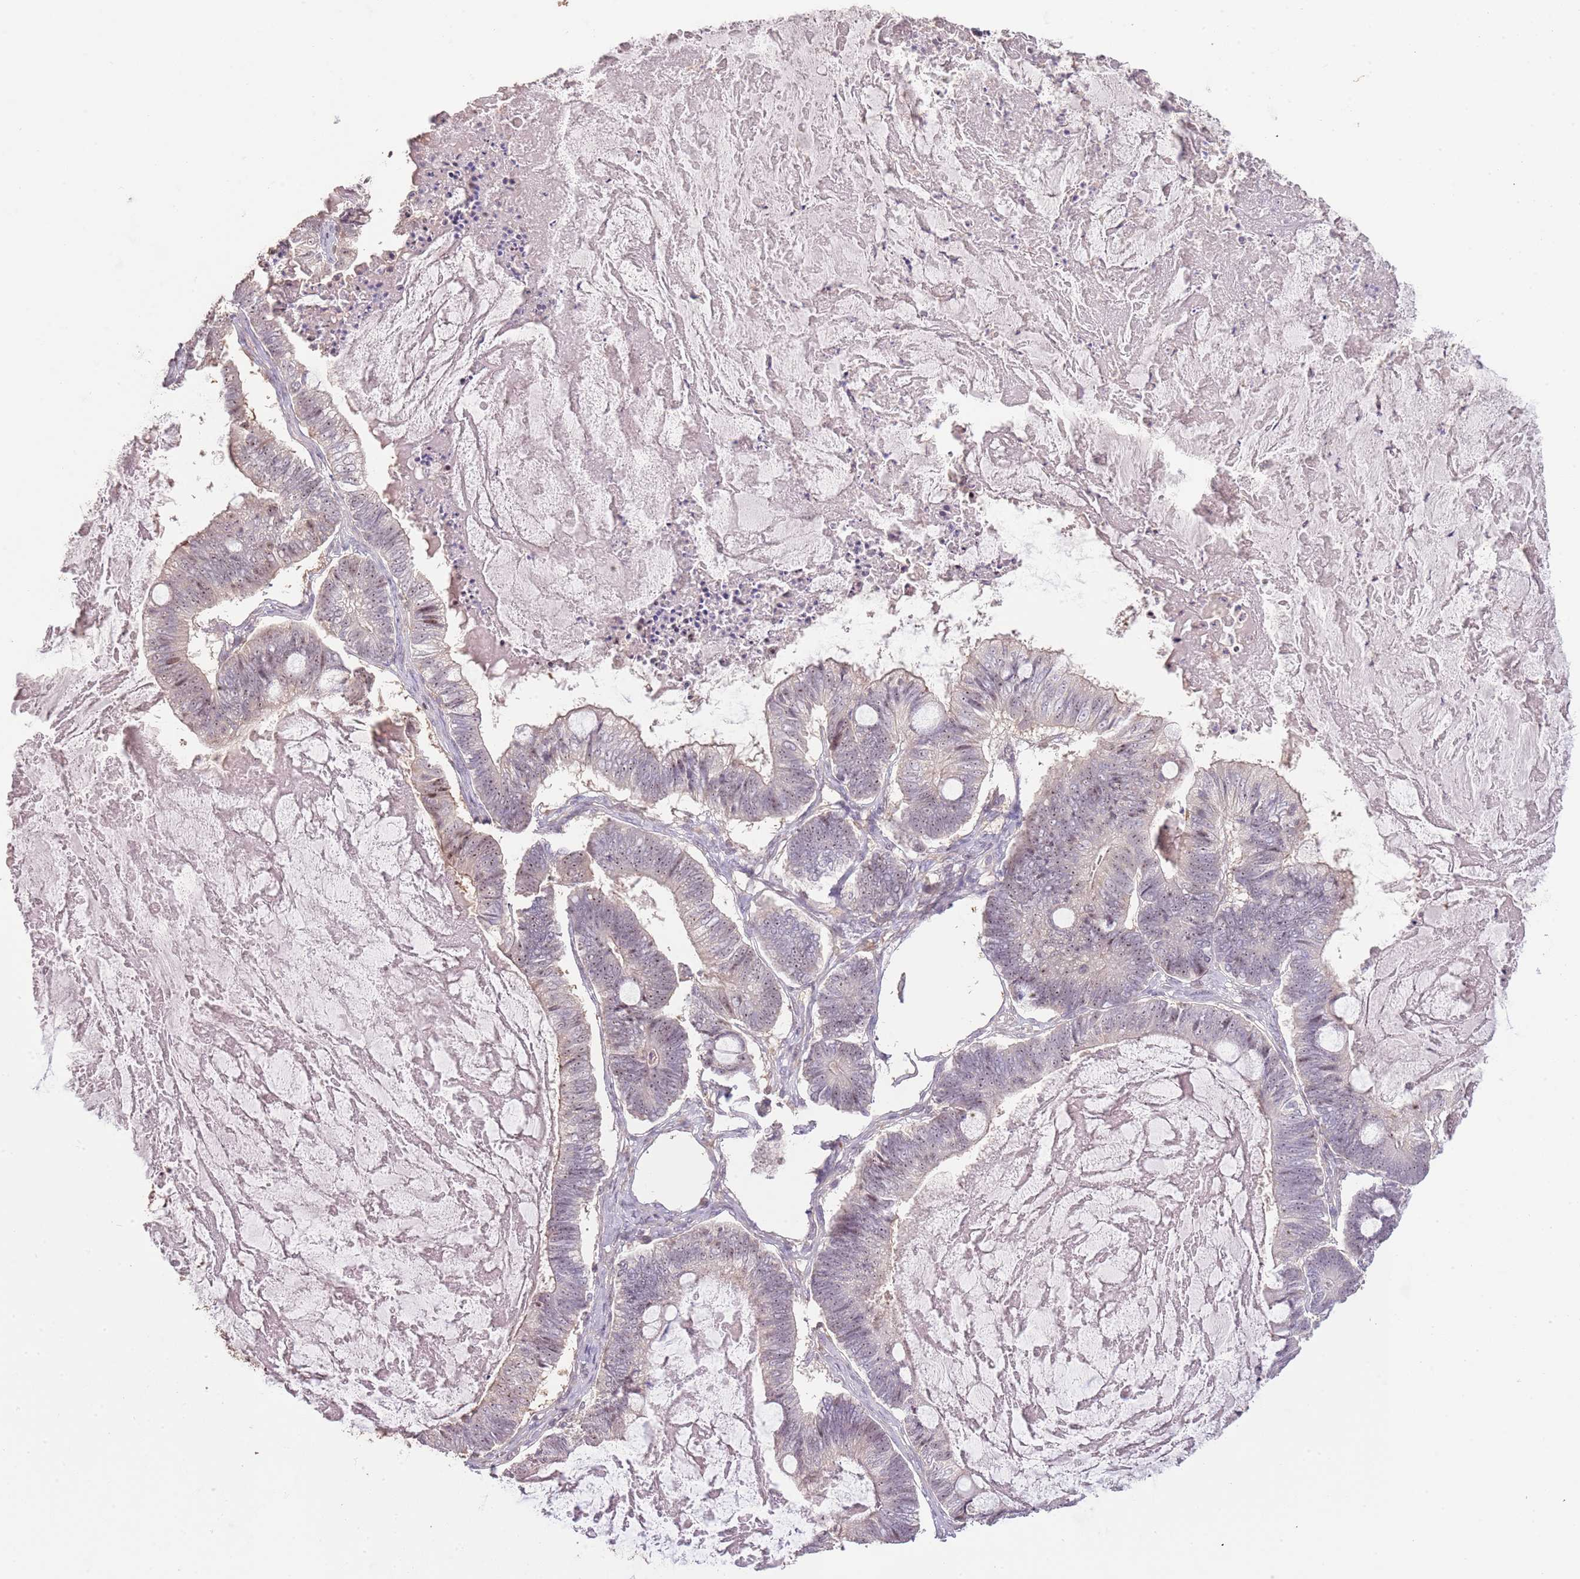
{"staining": {"intensity": "weak", "quantity": "<25%", "location": "nuclear"}, "tissue": "ovarian cancer", "cell_type": "Tumor cells", "image_type": "cancer", "snomed": [{"axis": "morphology", "description": "Cystadenocarcinoma, mucinous, NOS"}, {"axis": "topography", "description": "Ovary"}], "caption": "DAB immunohistochemical staining of ovarian cancer reveals no significant staining in tumor cells.", "gene": "ADTRP", "patient": {"sex": "female", "age": 61}}